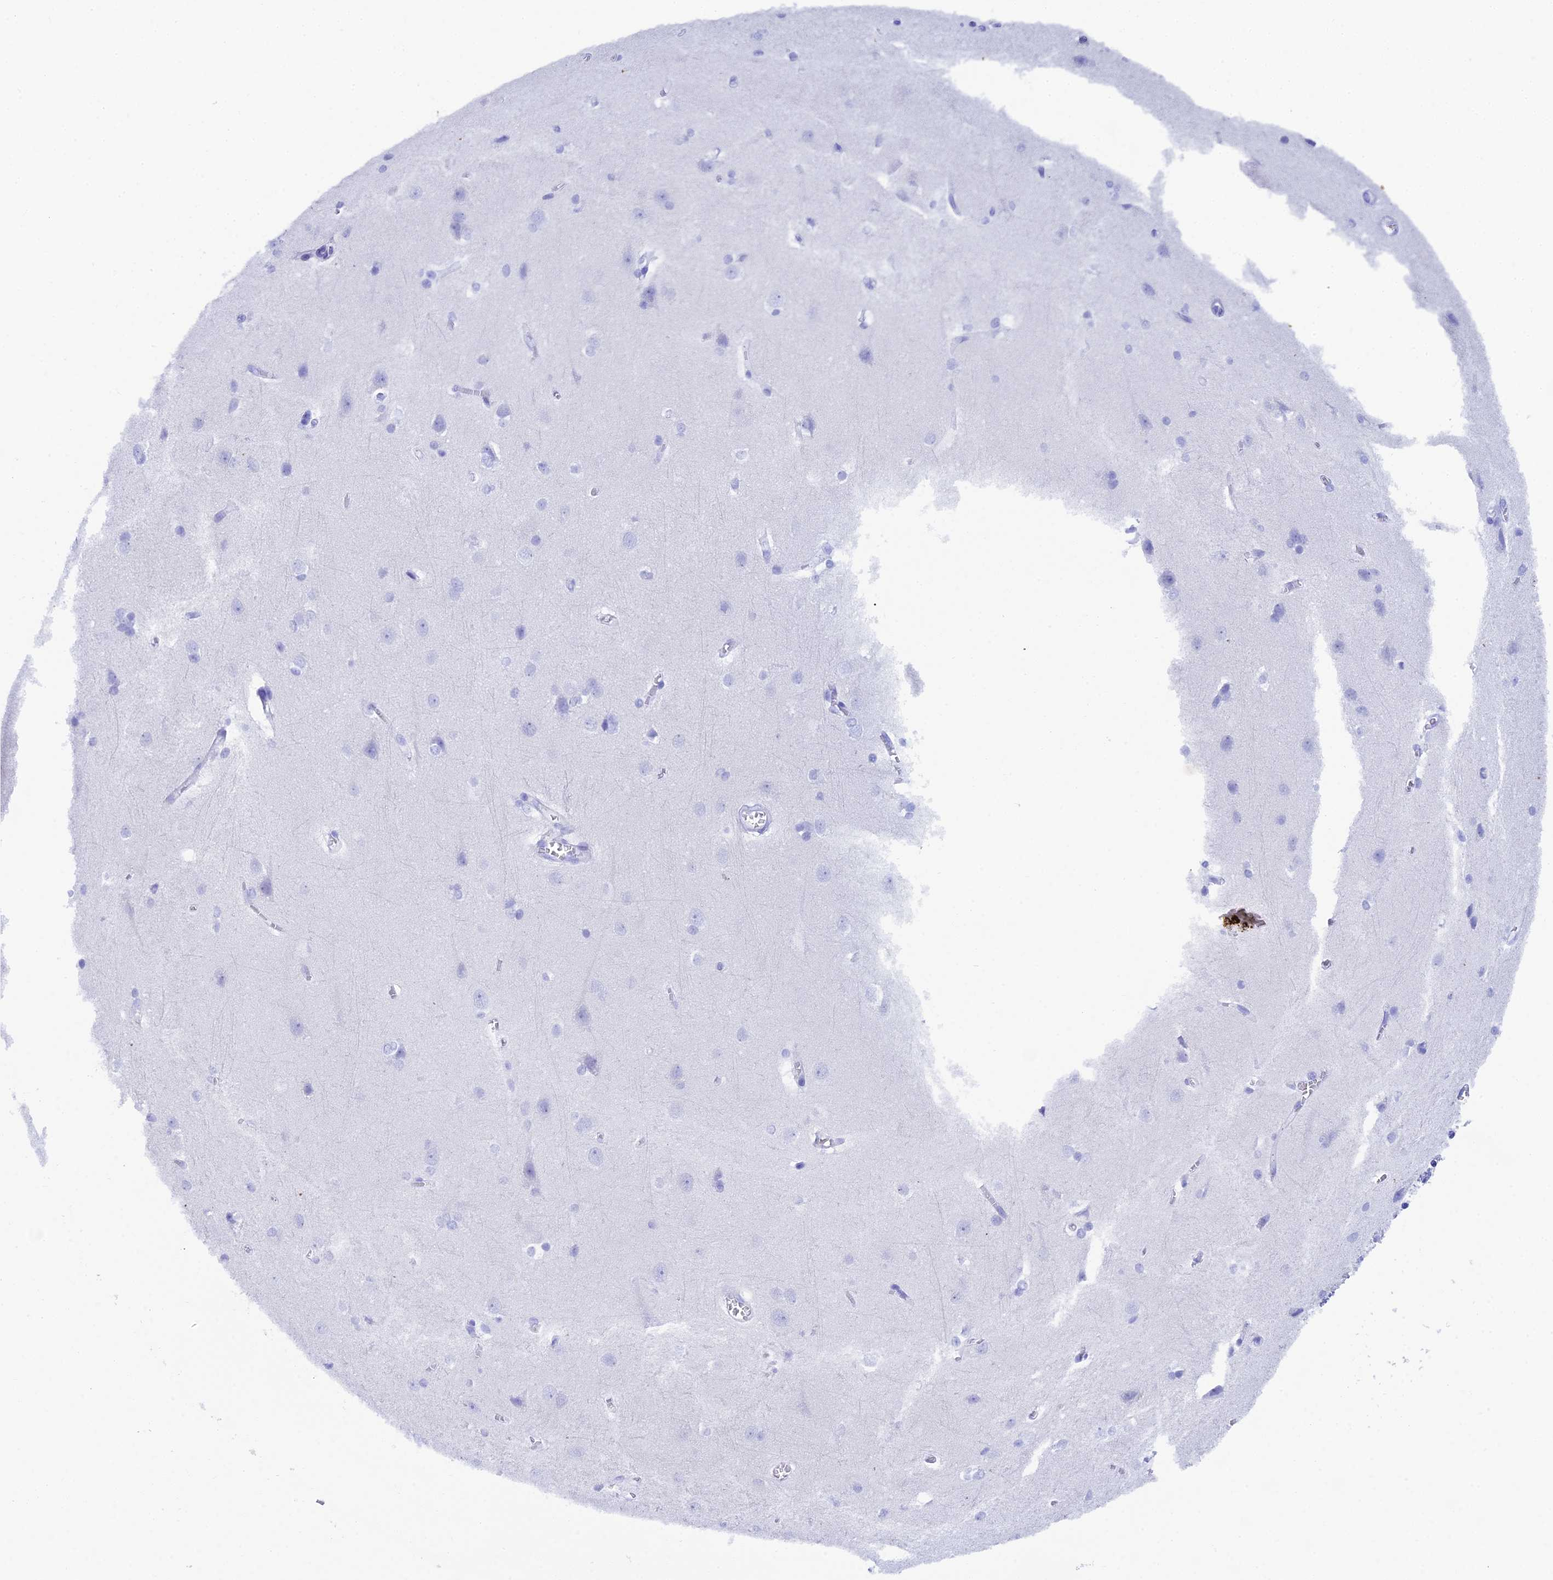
{"staining": {"intensity": "negative", "quantity": "none", "location": "none"}, "tissue": "cerebral cortex", "cell_type": "Endothelial cells", "image_type": "normal", "snomed": [{"axis": "morphology", "description": "Normal tissue, NOS"}, {"axis": "topography", "description": "Cerebral cortex"}], "caption": "Endothelial cells are negative for brown protein staining in normal cerebral cortex. Brightfield microscopy of immunohistochemistry (IHC) stained with DAB (3,3'-diaminobenzidine) (brown) and hematoxylin (blue), captured at high magnification.", "gene": "REG1A", "patient": {"sex": "male", "age": 37}}